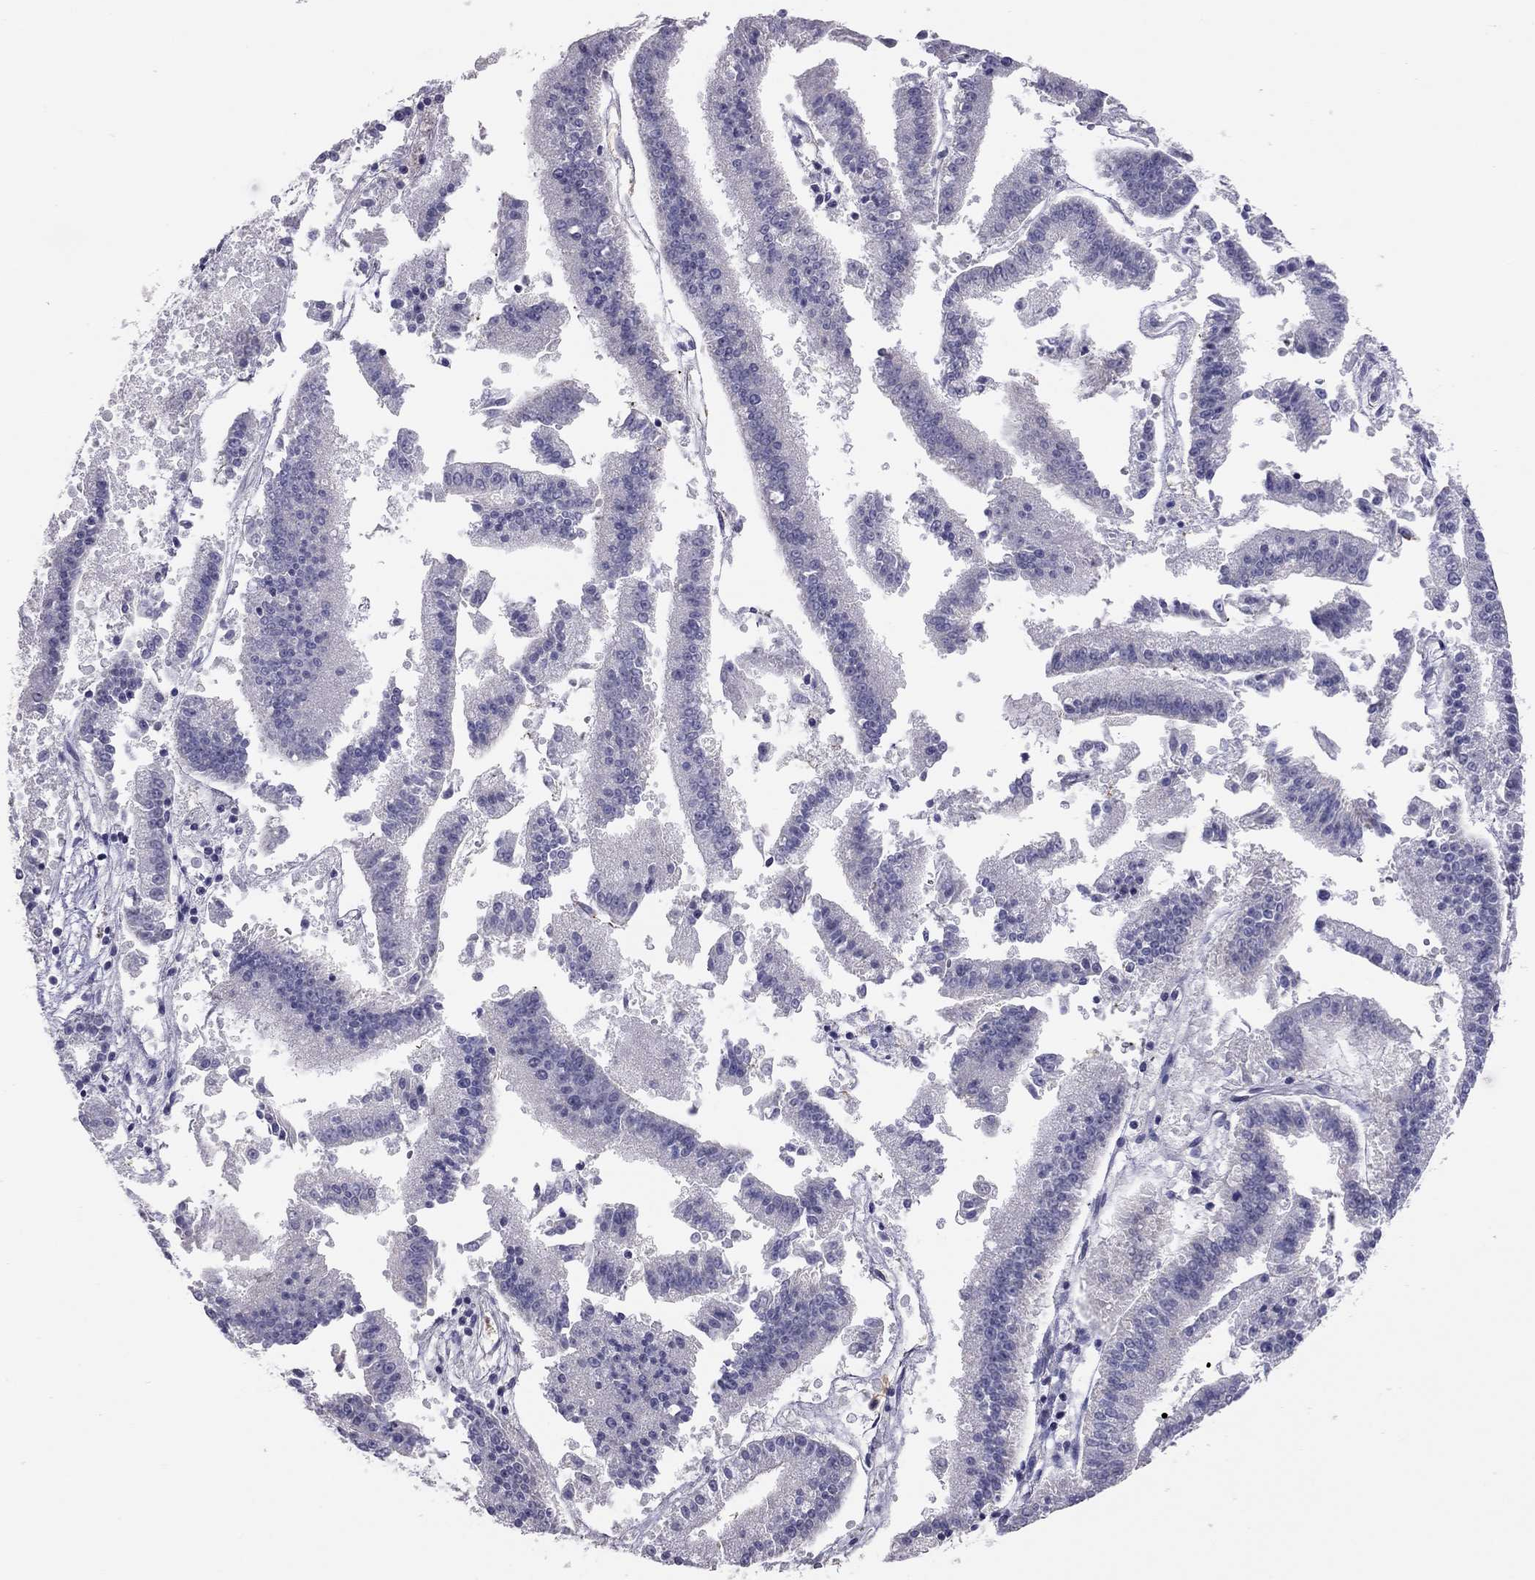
{"staining": {"intensity": "negative", "quantity": "none", "location": "none"}, "tissue": "endometrial cancer", "cell_type": "Tumor cells", "image_type": "cancer", "snomed": [{"axis": "morphology", "description": "Adenocarcinoma, NOS"}, {"axis": "topography", "description": "Endometrium"}], "caption": "Endometrial cancer was stained to show a protein in brown. There is no significant expression in tumor cells. (Immunohistochemistry (ihc), brightfield microscopy, high magnification).", "gene": "HSF2BP", "patient": {"sex": "female", "age": 66}}